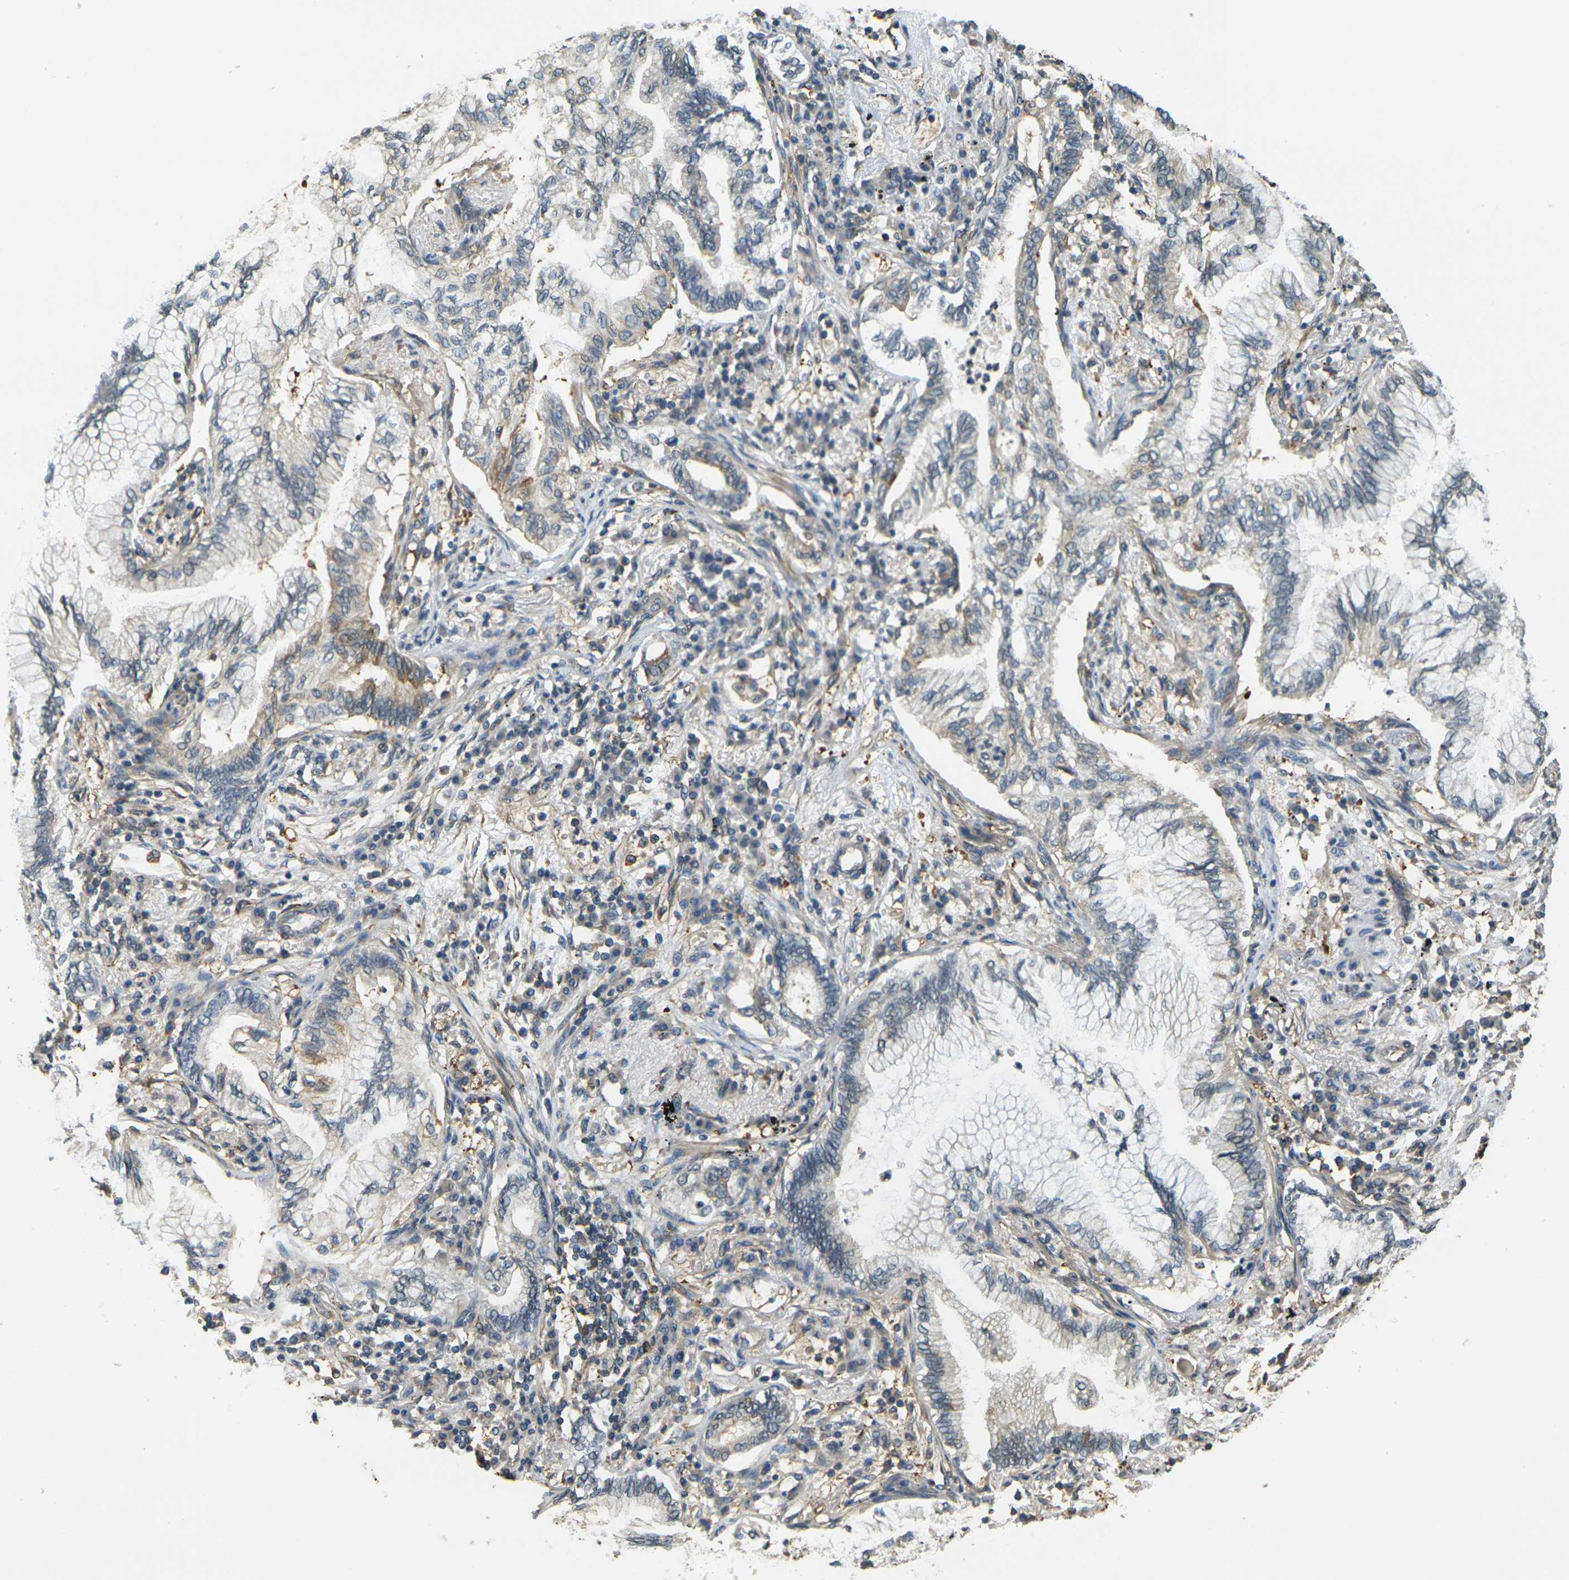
{"staining": {"intensity": "weak", "quantity": "25%-75%", "location": "cytoplasmic/membranous"}, "tissue": "lung cancer", "cell_type": "Tumor cells", "image_type": "cancer", "snomed": [{"axis": "morphology", "description": "Normal tissue, NOS"}, {"axis": "morphology", "description": "Adenocarcinoma, NOS"}, {"axis": "topography", "description": "Bronchus"}, {"axis": "topography", "description": "Lung"}], "caption": "Immunohistochemical staining of human adenocarcinoma (lung) demonstrates low levels of weak cytoplasmic/membranous expression in about 25%-75% of tumor cells.", "gene": "CAST", "patient": {"sex": "female", "age": 70}}